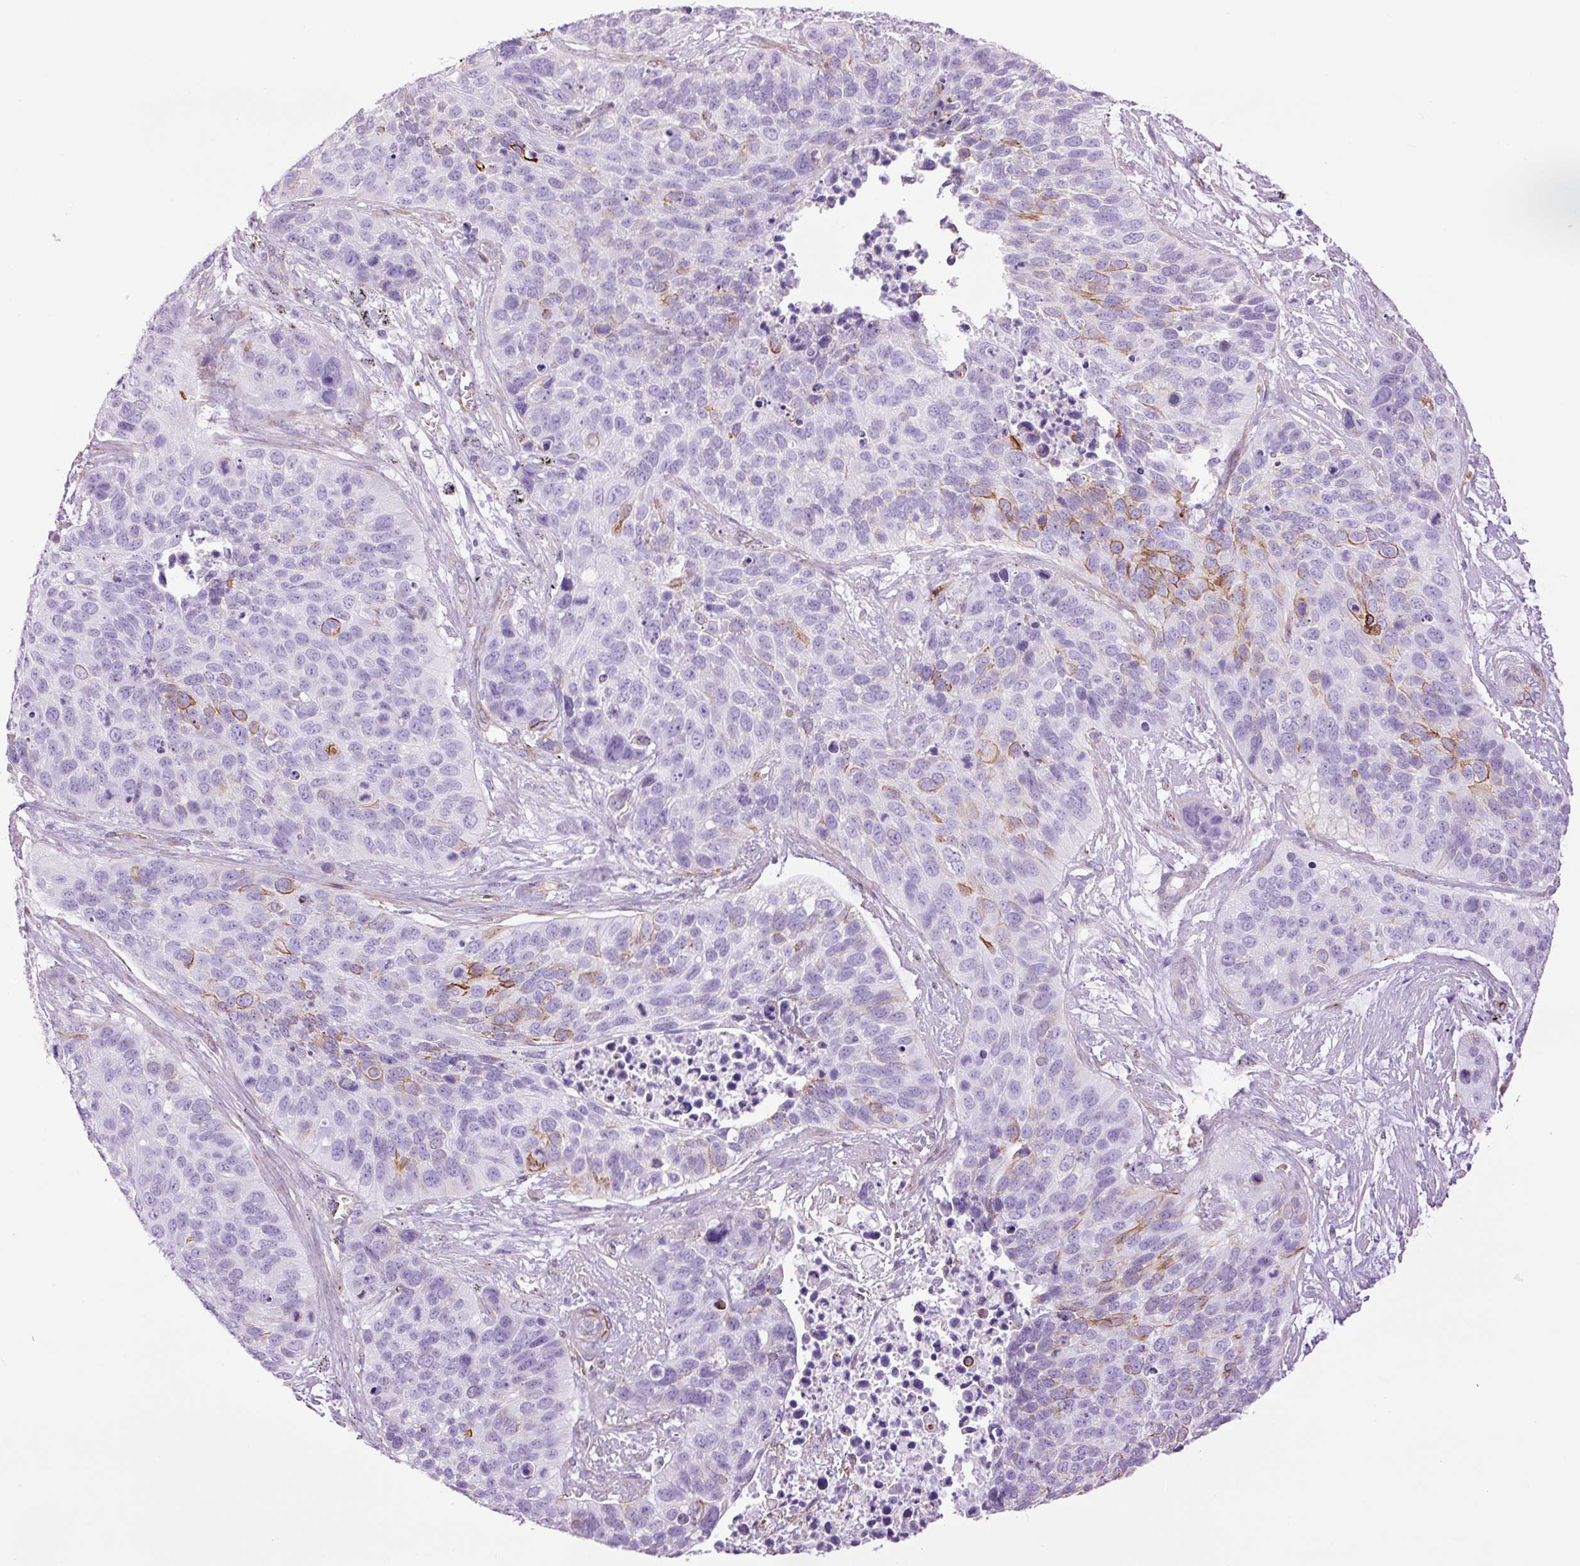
{"staining": {"intensity": "moderate", "quantity": "<25%", "location": "cytoplasmic/membranous"}, "tissue": "lung cancer", "cell_type": "Tumor cells", "image_type": "cancer", "snomed": [{"axis": "morphology", "description": "Squamous cell carcinoma, NOS"}, {"axis": "topography", "description": "Lung"}], "caption": "Human lung cancer stained with a protein marker displays moderate staining in tumor cells.", "gene": "CAV1", "patient": {"sex": "male", "age": 62}}